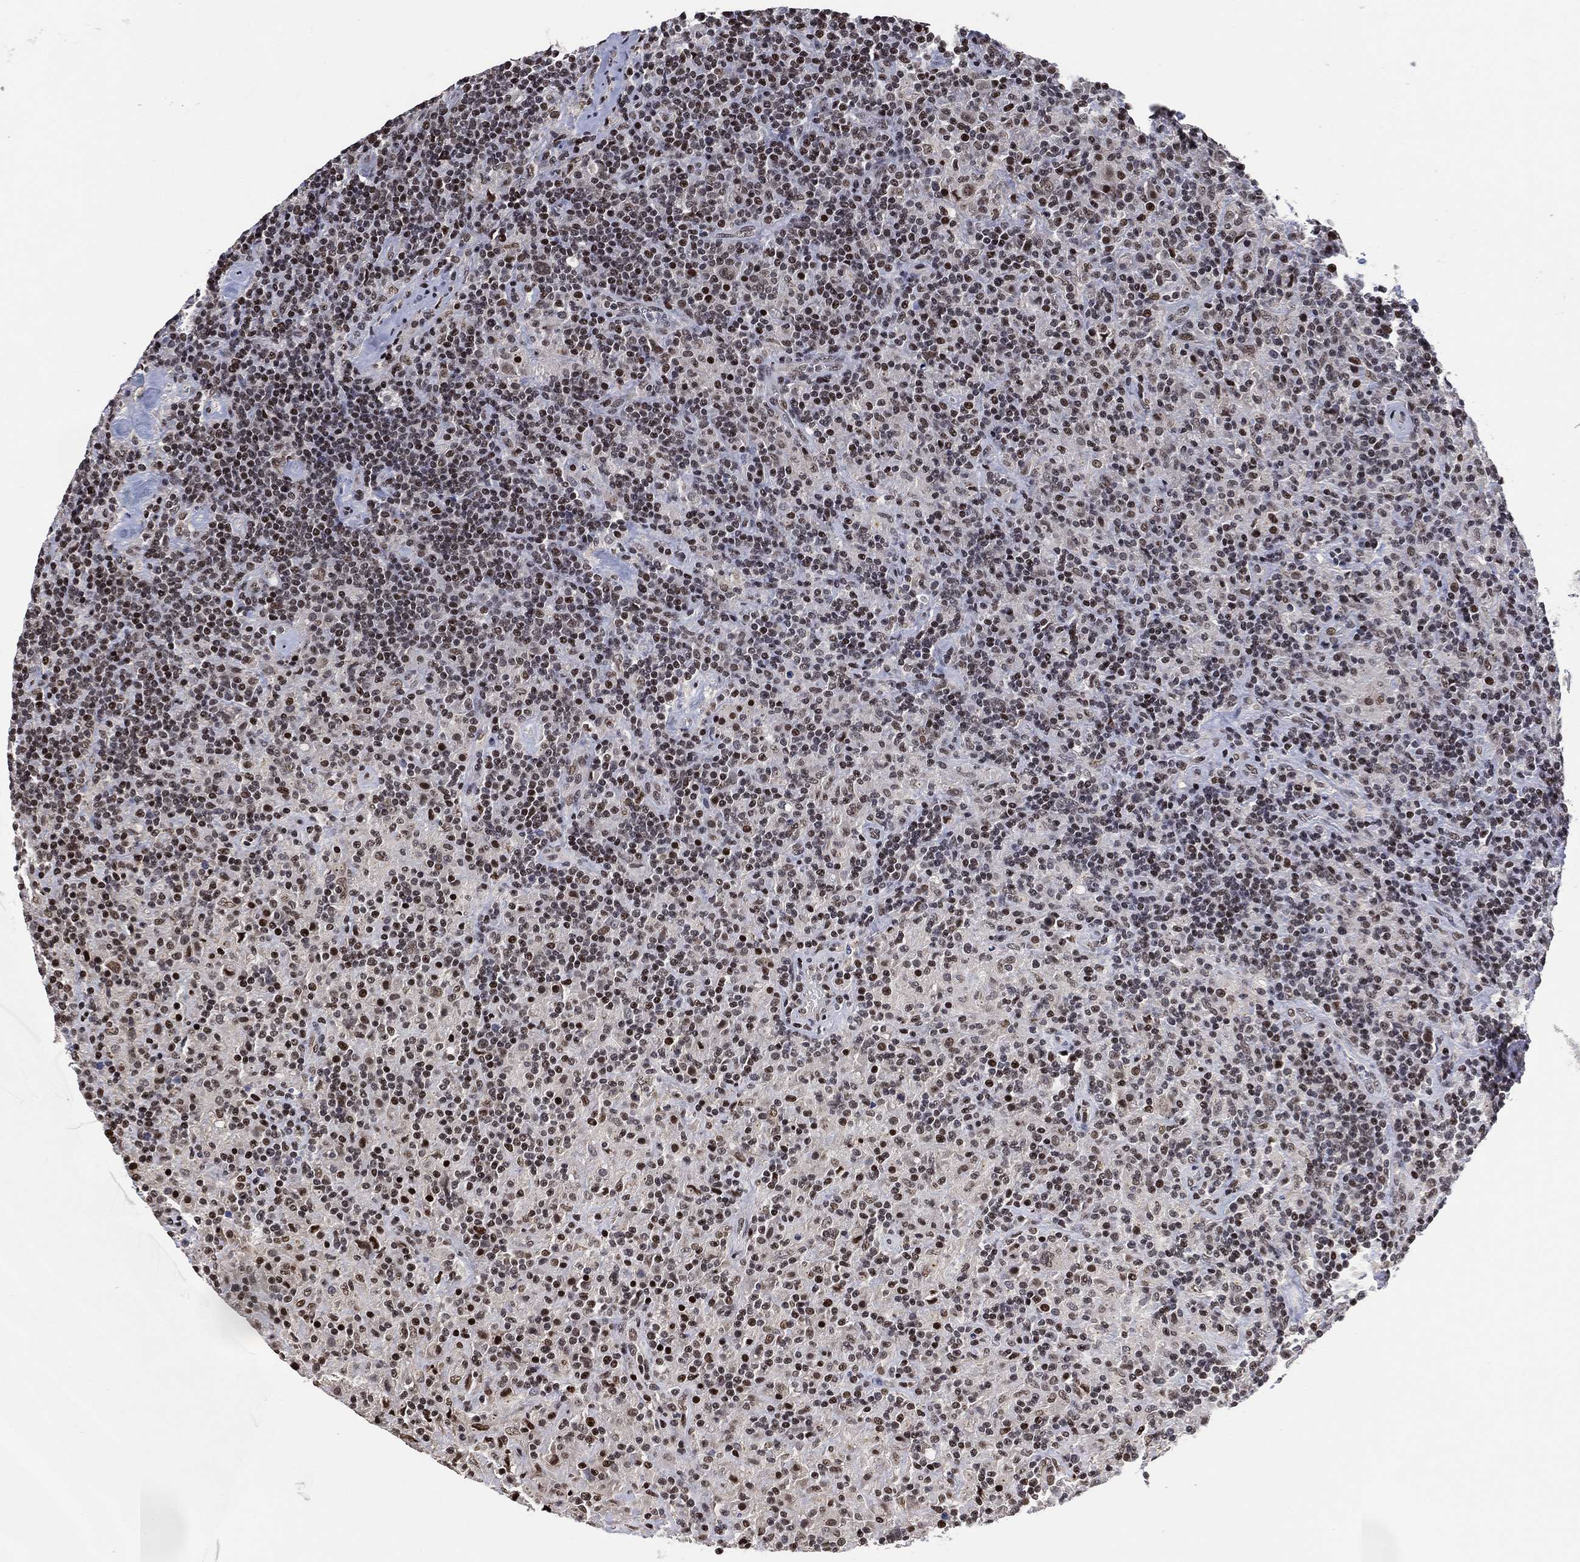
{"staining": {"intensity": "moderate", "quantity": "25%-75%", "location": "nuclear"}, "tissue": "lymphoma", "cell_type": "Tumor cells", "image_type": "cancer", "snomed": [{"axis": "morphology", "description": "Hodgkin's disease, NOS"}, {"axis": "topography", "description": "Lymph node"}], "caption": "Immunohistochemical staining of human Hodgkin's disease exhibits medium levels of moderate nuclear staining in approximately 25%-75% of tumor cells. (DAB (3,3'-diaminobenzidine) IHC, brown staining for protein, blue staining for nuclei).", "gene": "ZSCAN30", "patient": {"sex": "male", "age": 70}}